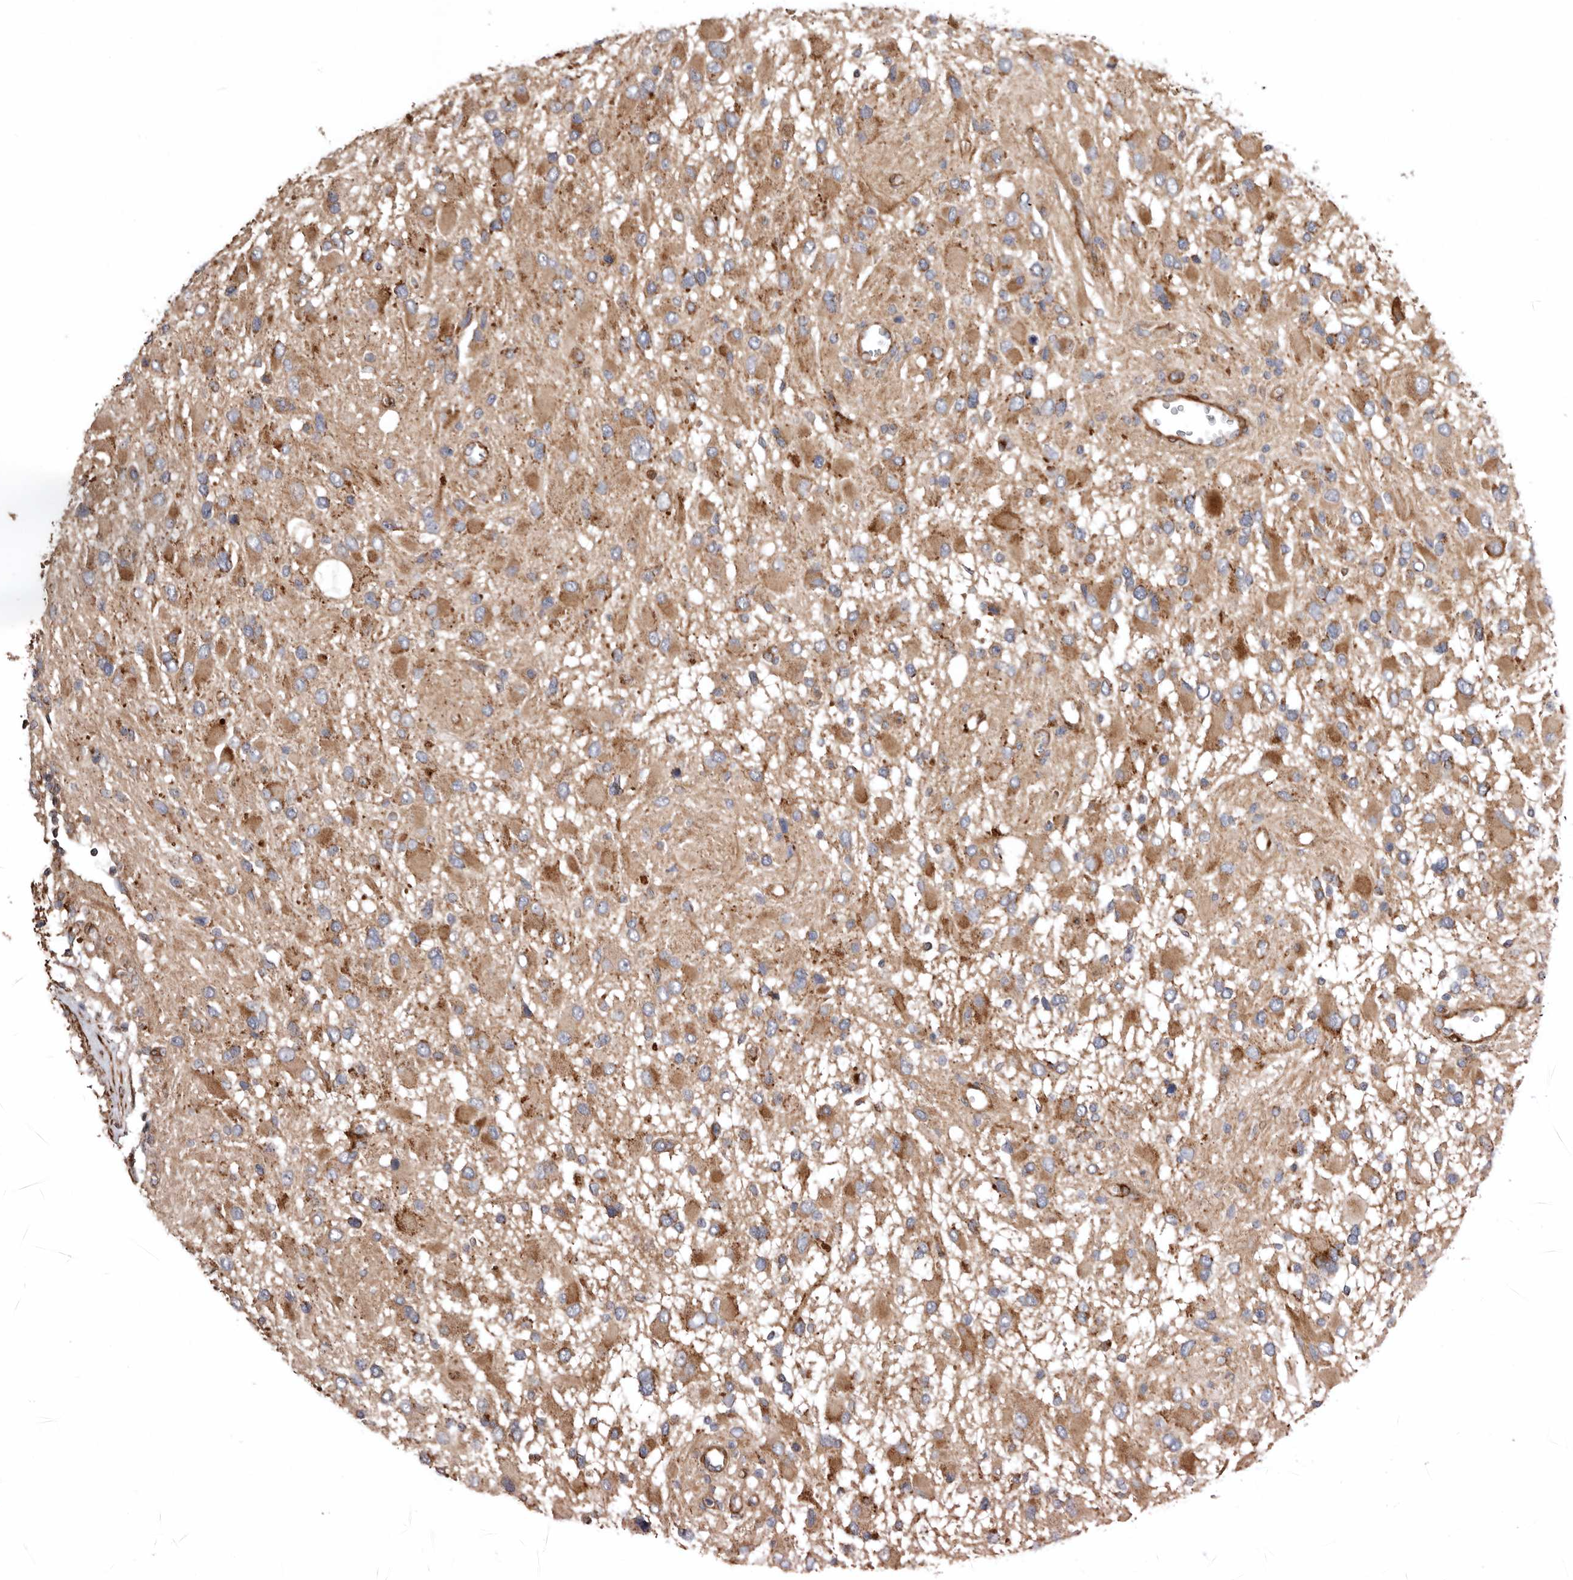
{"staining": {"intensity": "moderate", "quantity": ">75%", "location": "cytoplasmic/membranous"}, "tissue": "glioma", "cell_type": "Tumor cells", "image_type": "cancer", "snomed": [{"axis": "morphology", "description": "Glioma, malignant, High grade"}, {"axis": "topography", "description": "Brain"}], "caption": "Glioma was stained to show a protein in brown. There is medium levels of moderate cytoplasmic/membranous positivity in about >75% of tumor cells. The staining was performed using DAB, with brown indicating positive protein expression. Nuclei are stained blue with hematoxylin.", "gene": "PROKR1", "patient": {"sex": "male", "age": 53}}